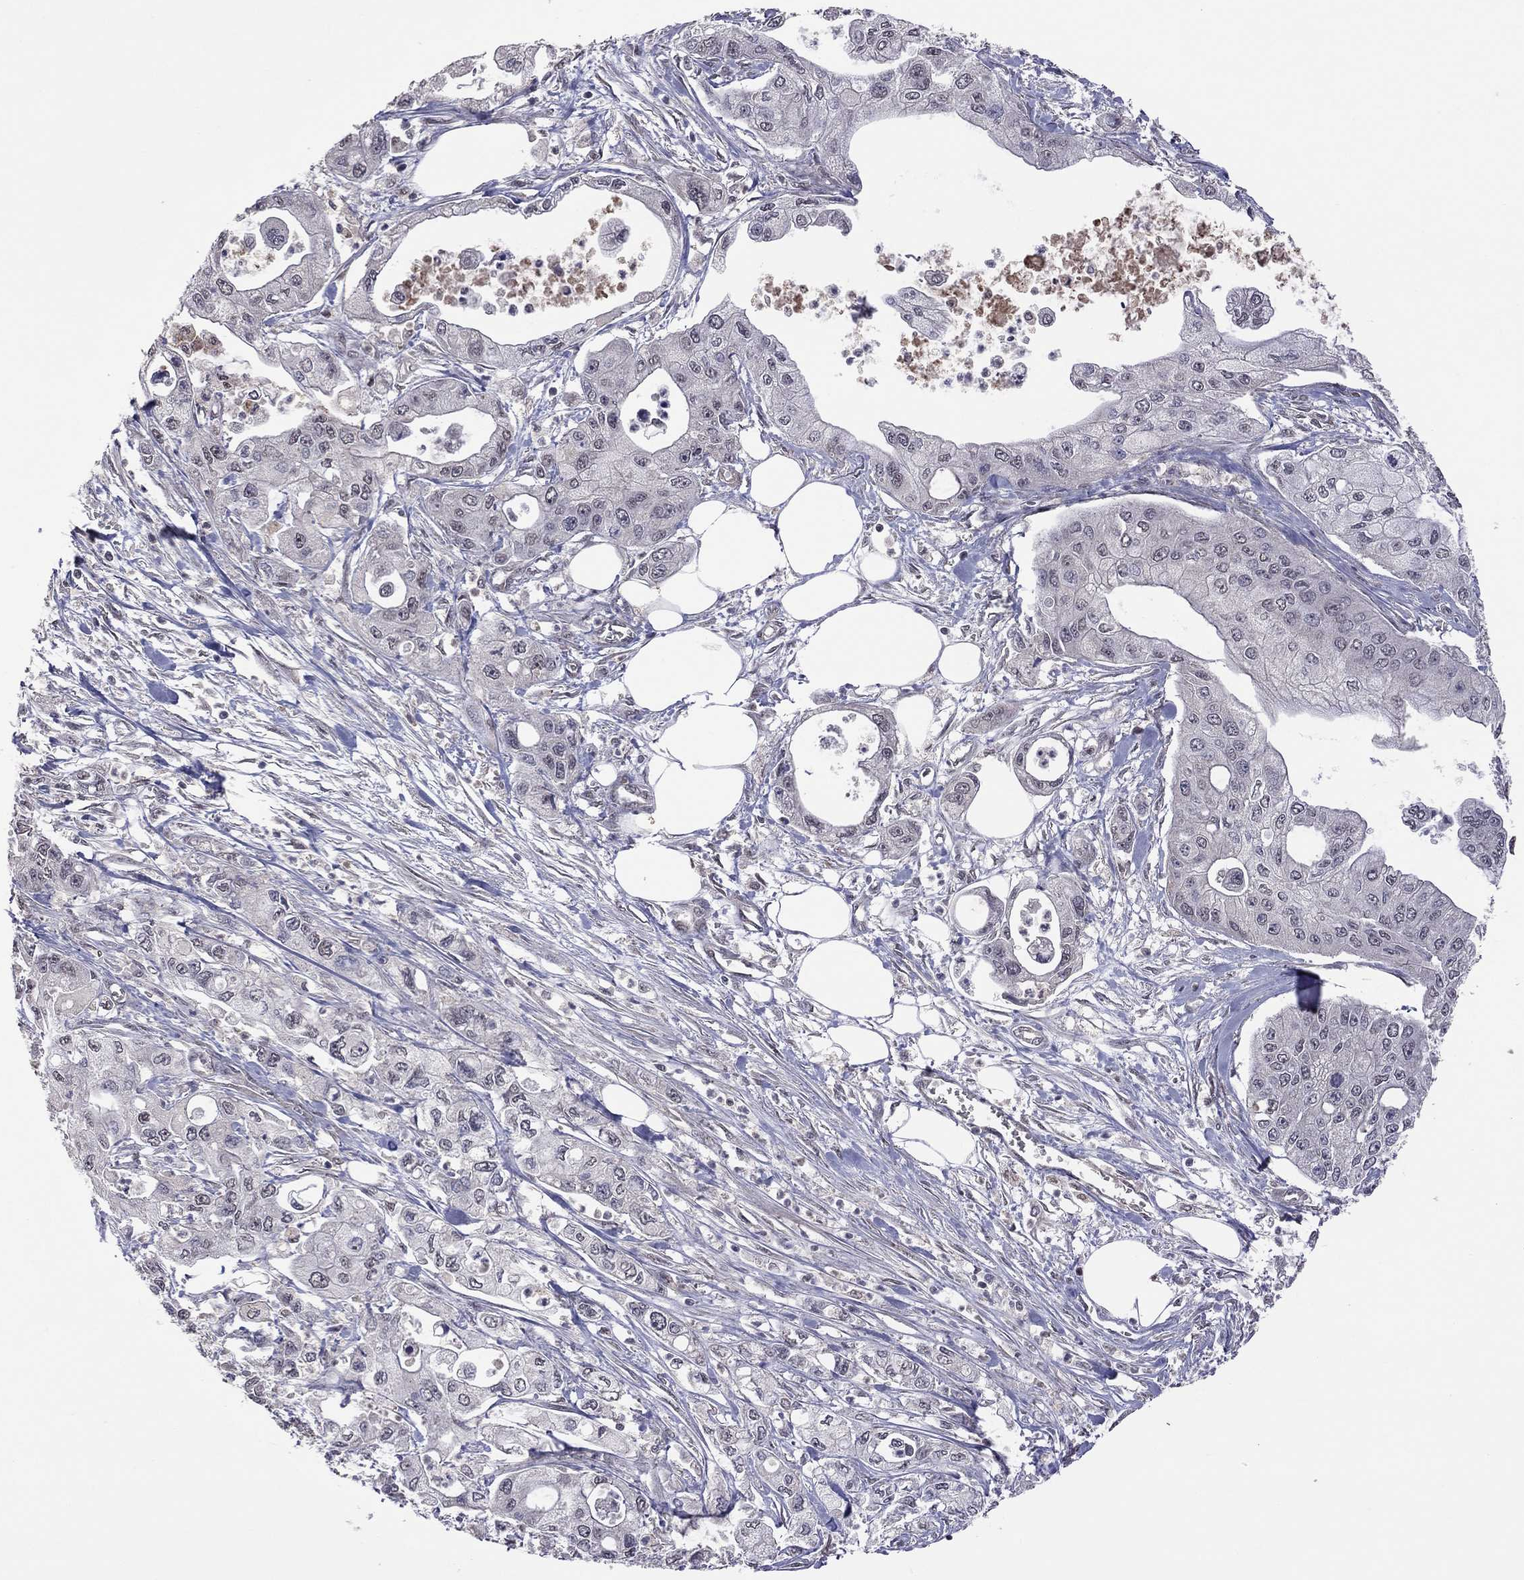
{"staining": {"intensity": "negative", "quantity": "none", "location": "none"}, "tissue": "pancreatic cancer", "cell_type": "Tumor cells", "image_type": "cancer", "snomed": [{"axis": "morphology", "description": "Adenocarcinoma, NOS"}, {"axis": "topography", "description": "Pancreas"}], "caption": "The micrograph displays no staining of tumor cells in pancreatic cancer (adenocarcinoma).", "gene": "TSNARE1", "patient": {"sex": "male", "age": 70}}